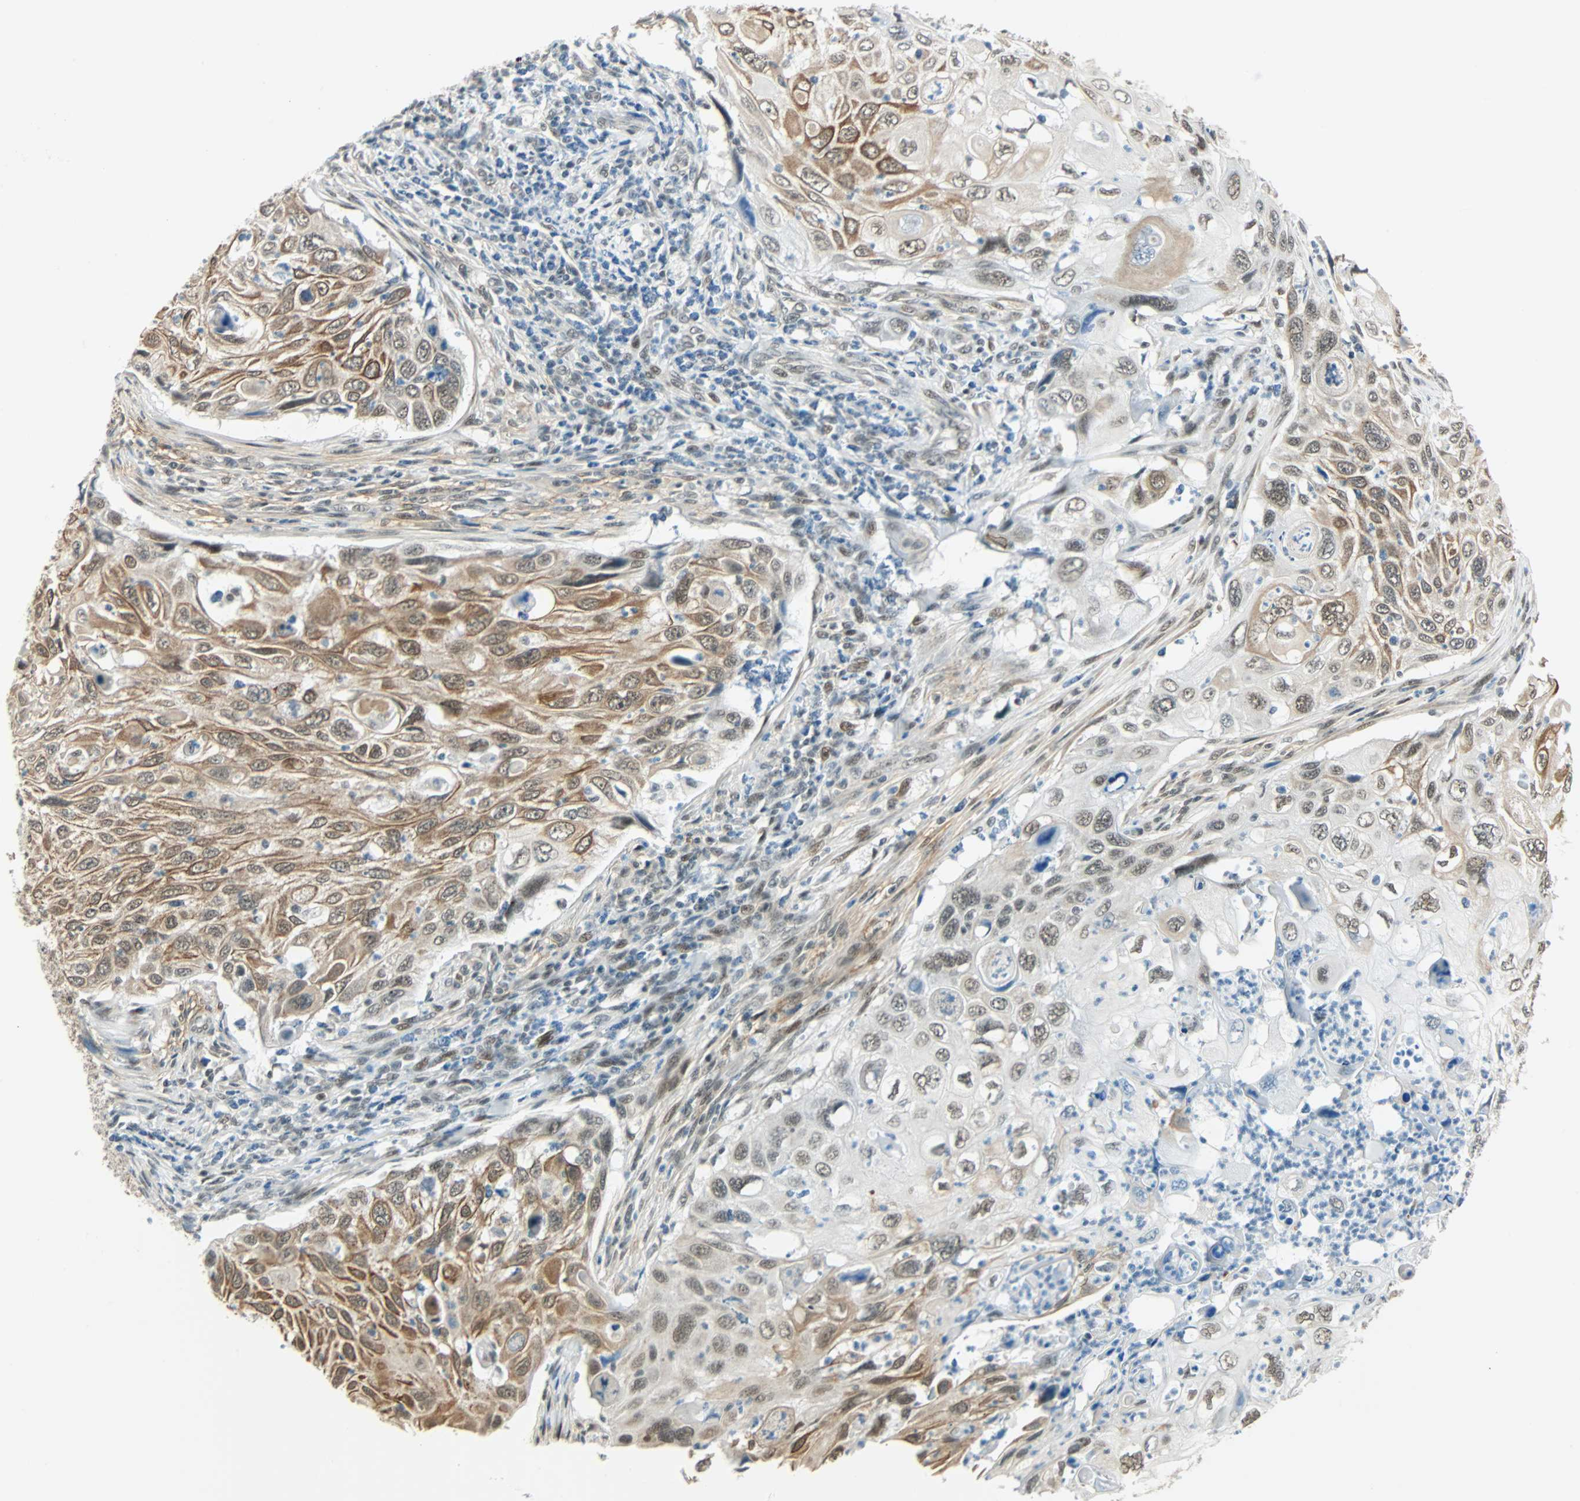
{"staining": {"intensity": "moderate", "quantity": ">75%", "location": "cytoplasmic/membranous,nuclear"}, "tissue": "cervical cancer", "cell_type": "Tumor cells", "image_type": "cancer", "snomed": [{"axis": "morphology", "description": "Squamous cell carcinoma, NOS"}, {"axis": "topography", "description": "Cervix"}], "caption": "Human cervical cancer stained for a protein (brown) reveals moderate cytoplasmic/membranous and nuclear positive positivity in approximately >75% of tumor cells.", "gene": "NELFE", "patient": {"sex": "female", "age": 70}}